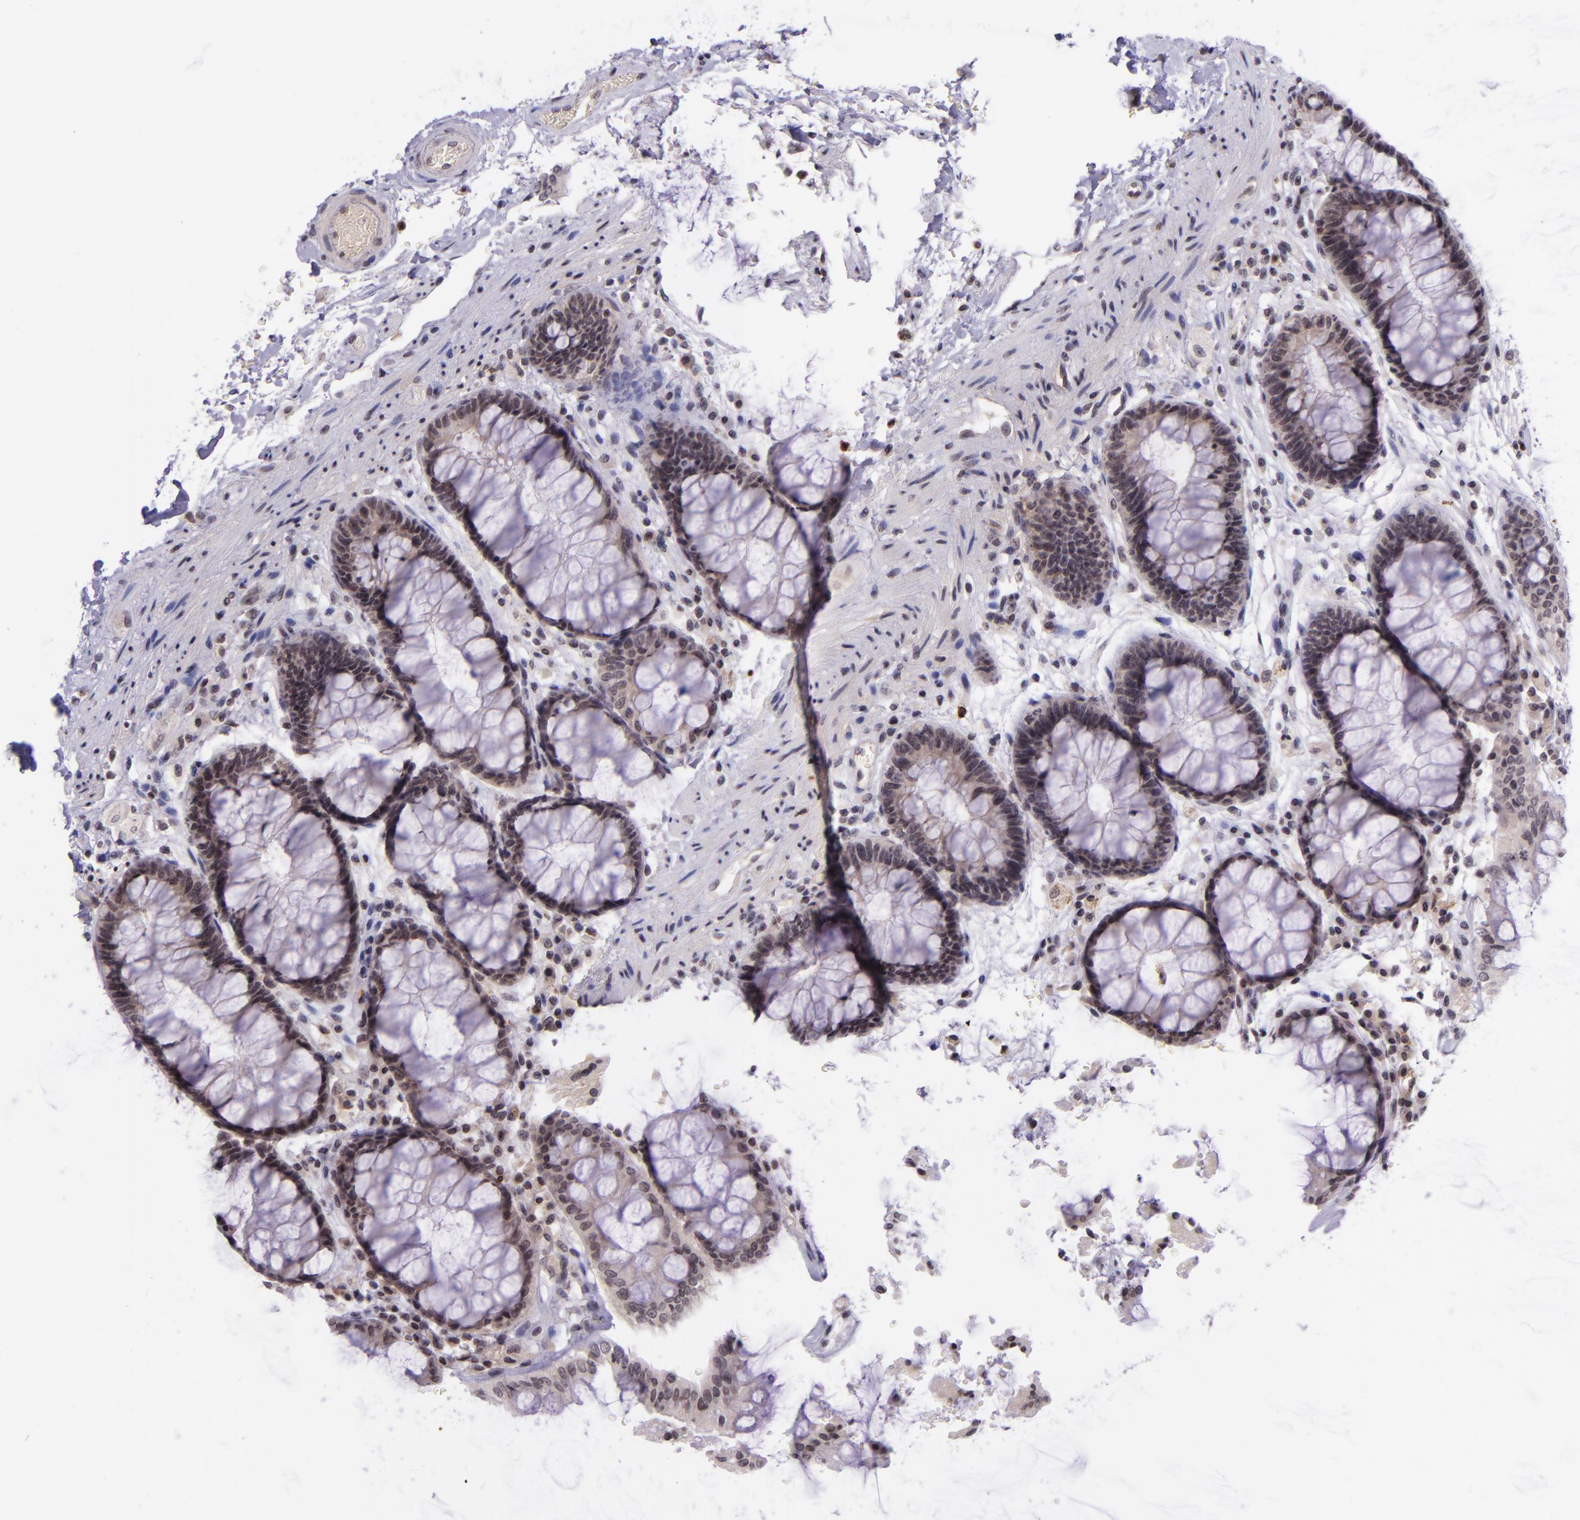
{"staining": {"intensity": "weak", "quantity": ">75%", "location": "cytoplasmic/membranous"}, "tissue": "rectum", "cell_type": "Glandular cells", "image_type": "normal", "snomed": [{"axis": "morphology", "description": "Normal tissue, NOS"}, {"axis": "topography", "description": "Rectum"}], "caption": "The histopathology image shows a brown stain indicating the presence of a protein in the cytoplasmic/membranous of glandular cells in rectum. (brown staining indicates protein expression, while blue staining denotes nuclei).", "gene": "SELL", "patient": {"sex": "female", "age": 46}}